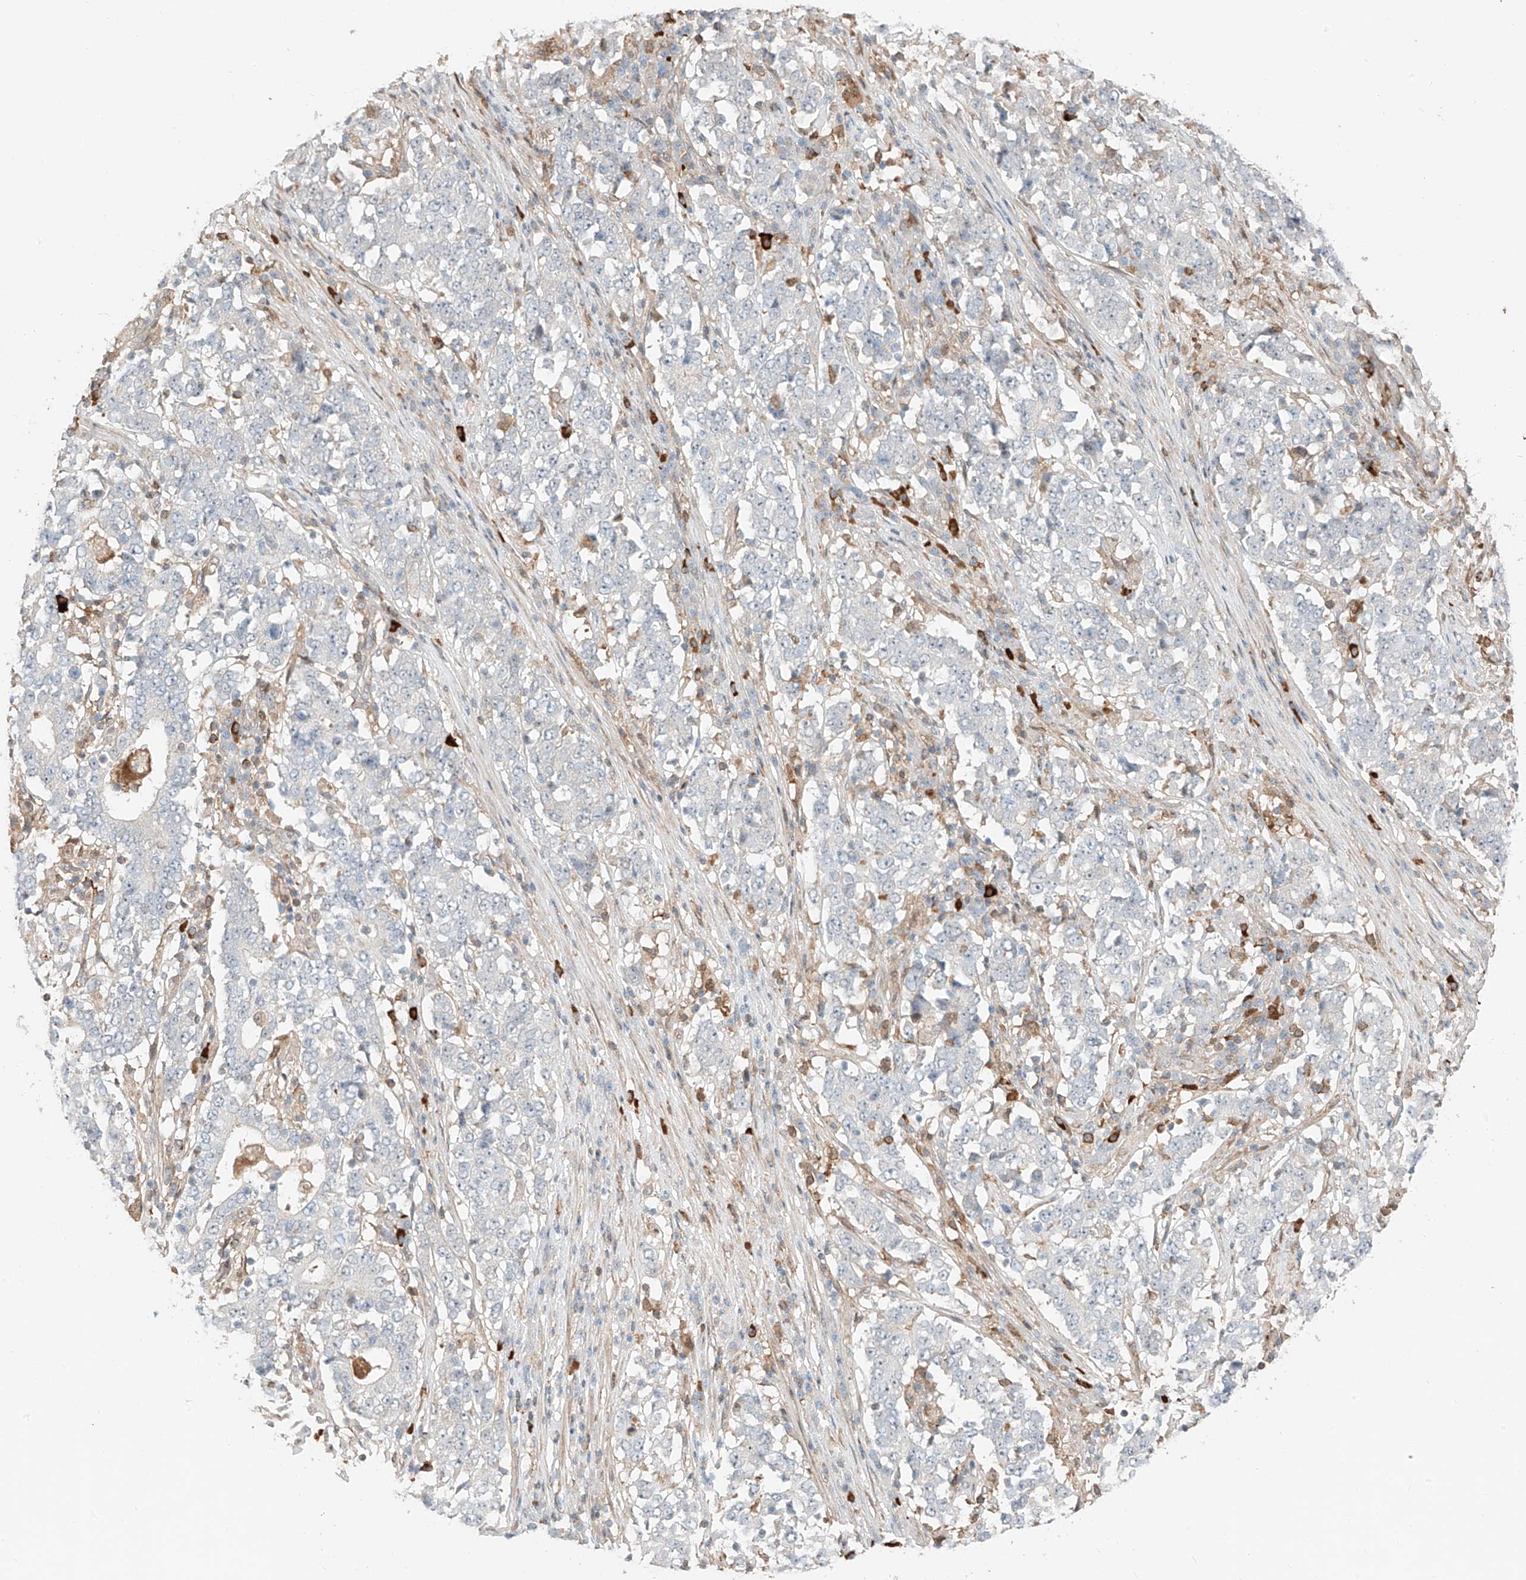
{"staining": {"intensity": "negative", "quantity": "none", "location": "none"}, "tissue": "stomach cancer", "cell_type": "Tumor cells", "image_type": "cancer", "snomed": [{"axis": "morphology", "description": "Adenocarcinoma, NOS"}, {"axis": "topography", "description": "Stomach"}], "caption": "Histopathology image shows no protein expression in tumor cells of stomach adenocarcinoma tissue.", "gene": "CEP162", "patient": {"sex": "male", "age": 59}}